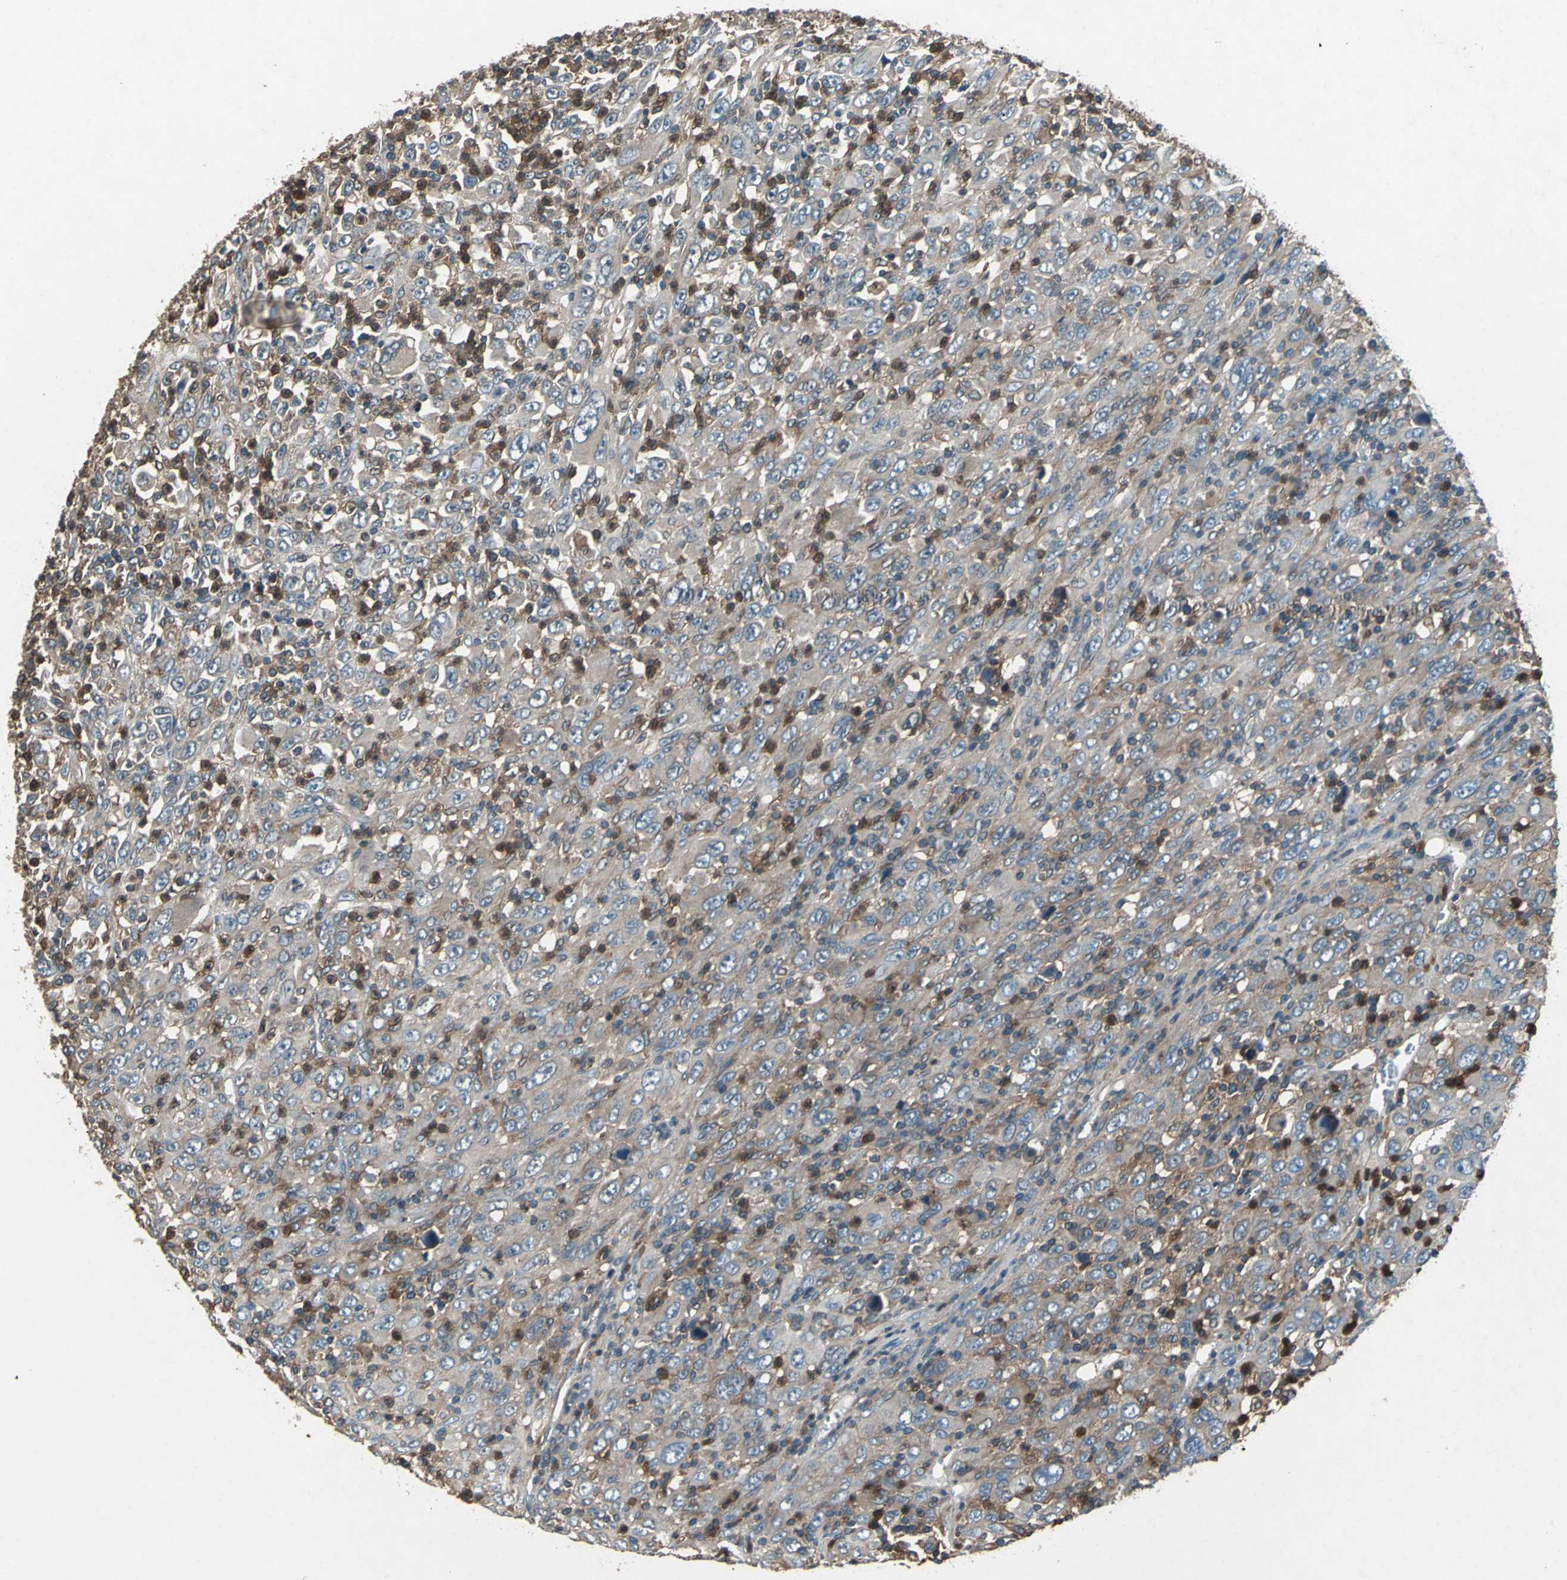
{"staining": {"intensity": "moderate", "quantity": ">75%", "location": "cytoplasmic/membranous"}, "tissue": "melanoma", "cell_type": "Tumor cells", "image_type": "cancer", "snomed": [{"axis": "morphology", "description": "Malignant melanoma, Metastatic site"}, {"axis": "topography", "description": "Skin"}], "caption": "A medium amount of moderate cytoplasmic/membranous positivity is present in approximately >75% of tumor cells in melanoma tissue. (Stains: DAB (3,3'-diaminobenzidine) in brown, nuclei in blue, Microscopy: brightfield microscopy at high magnification).", "gene": "CAPN1", "patient": {"sex": "female", "age": 56}}